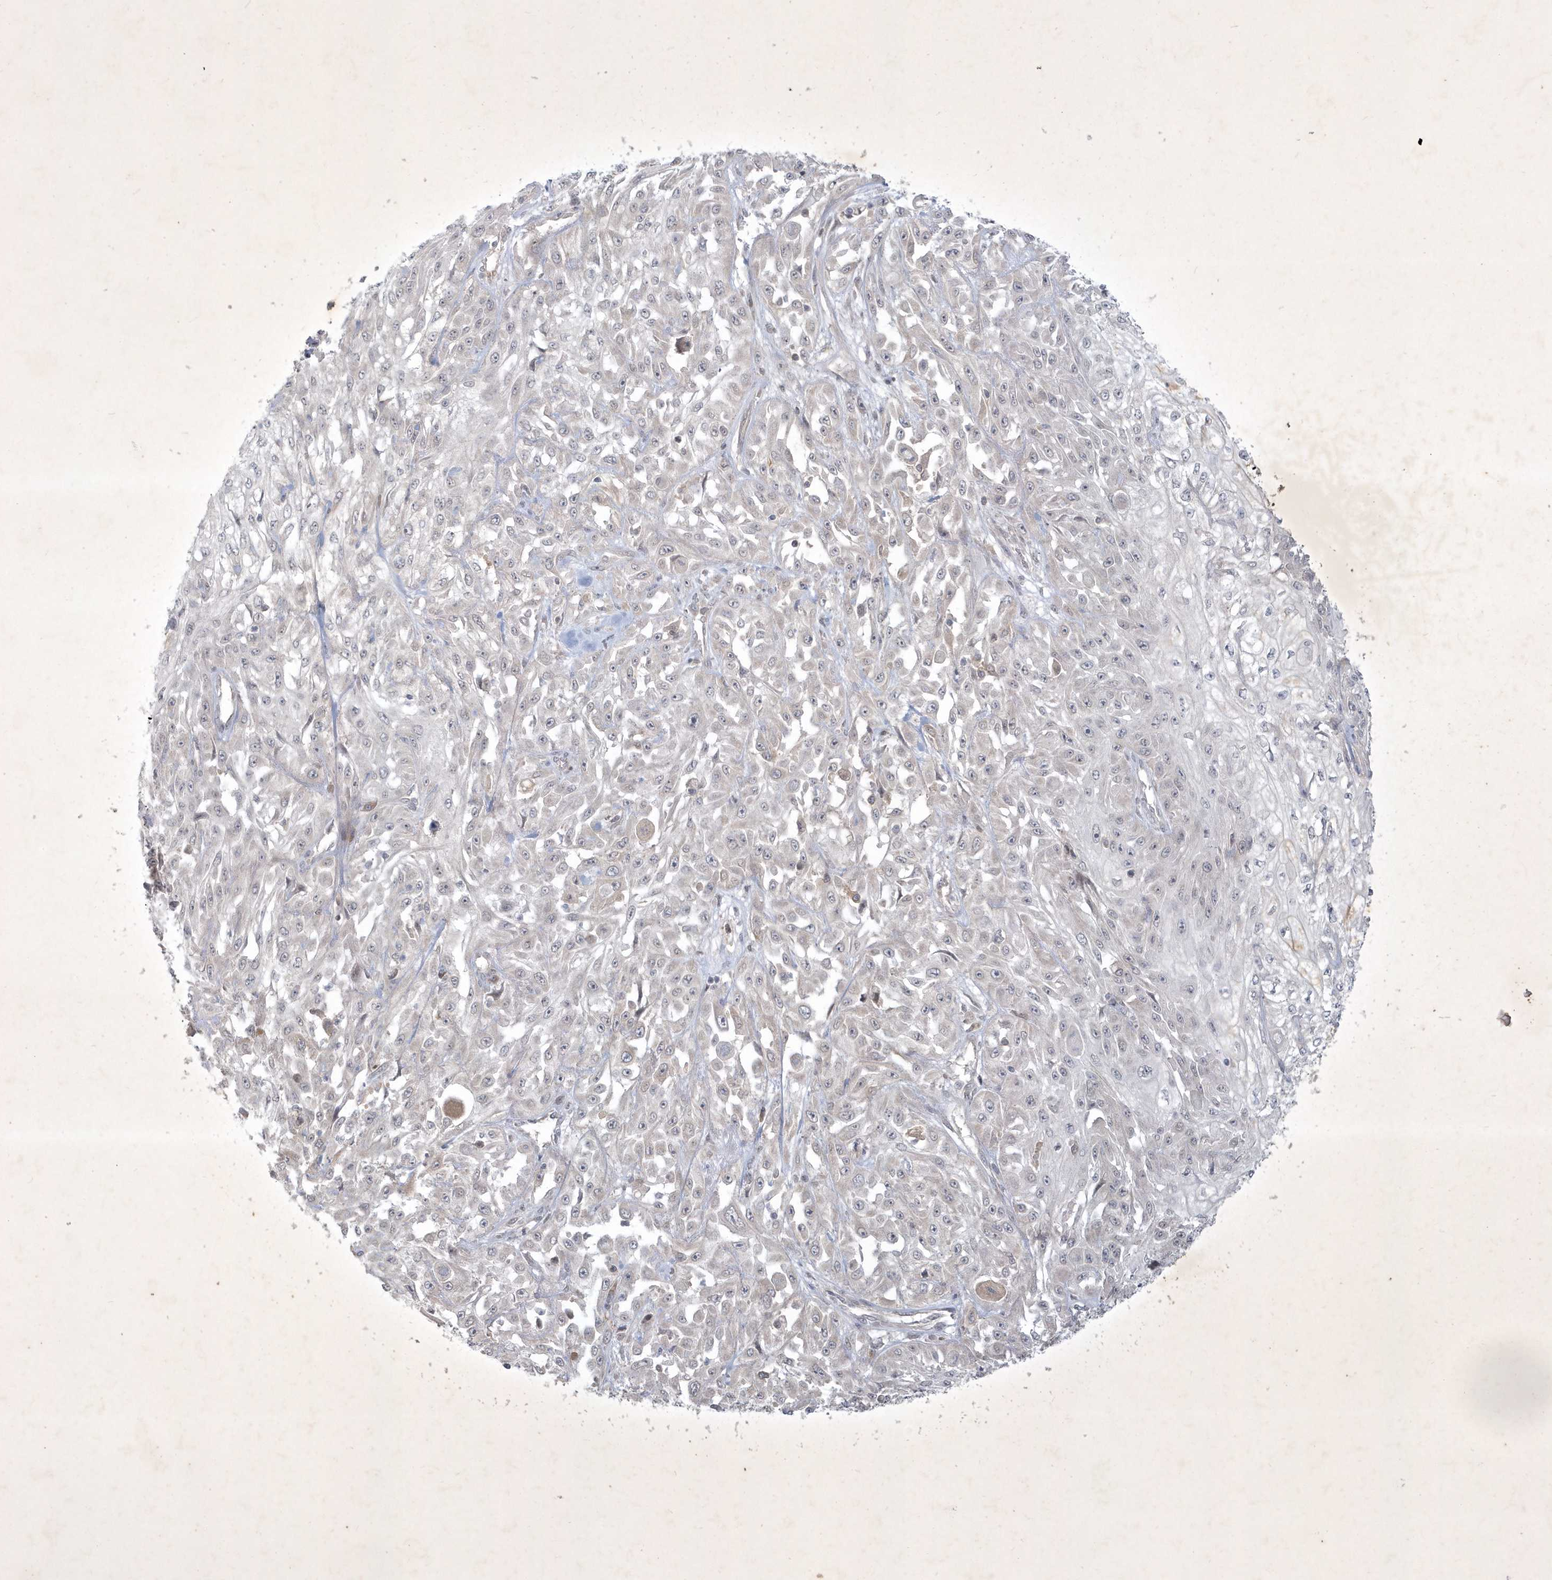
{"staining": {"intensity": "negative", "quantity": "none", "location": "none"}, "tissue": "skin cancer", "cell_type": "Tumor cells", "image_type": "cancer", "snomed": [{"axis": "morphology", "description": "Squamous cell carcinoma, NOS"}, {"axis": "morphology", "description": "Squamous cell carcinoma, metastatic, NOS"}, {"axis": "topography", "description": "Skin"}, {"axis": "topography", "description": "Lymph node"}], "caption": "Immunohistochemical staining of human squamous cell carcinoma (skin) displays no significant staining in tumor cells. (Brightfield microscopy of DAB (3,3'-diaminobenzidine) IHC at high magnification).", "gene": "BOD1", "patient": {"sex": "male", "age": 75}}